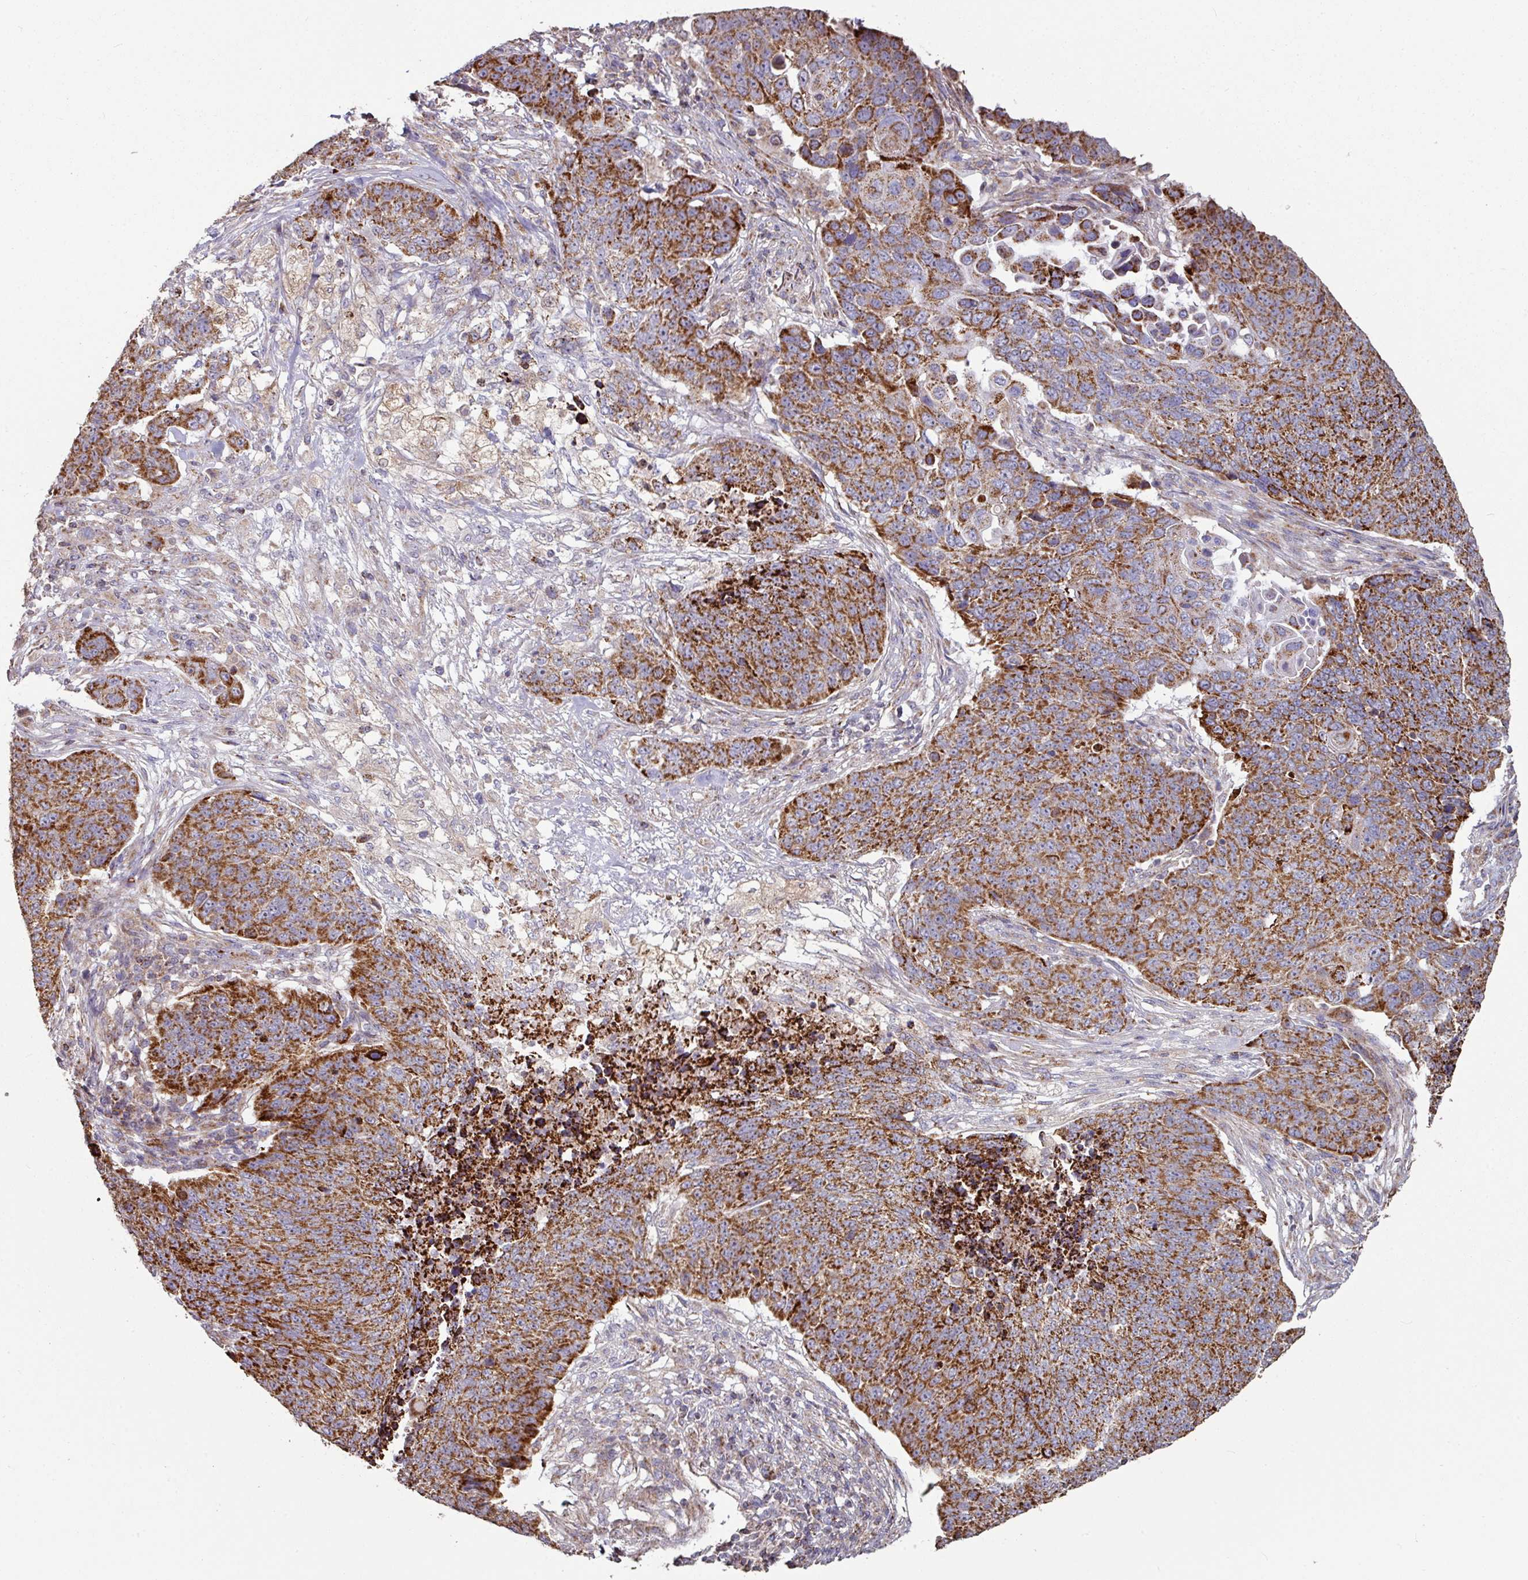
{"staining": {"intensity": "strong", "quantity": ">75%", "location": "cytoplasmic/membranous"}, "tissue": "lung cancer", "cell_type": "Tumor cells", "image_type": "cancer", "snomed": [{"axis": "morphology", "description": "Normal tissue, NOS"}, {"axis": "morphology", "description": "Squamous cell carcinoma, NOS"}, {"axis": "topography", "description": "Lymph node"}, {"axis": "topography", "description": "Lung"}], "caption": "This photomicrograph shows IHC staining of human squamous cell carcinoma (lung), with high strong cytoplasmic/membranous expression in approximately >75% of tumor cells.", "gene": "OR2D3", "patient": {"sex": "male", "age": 66}}